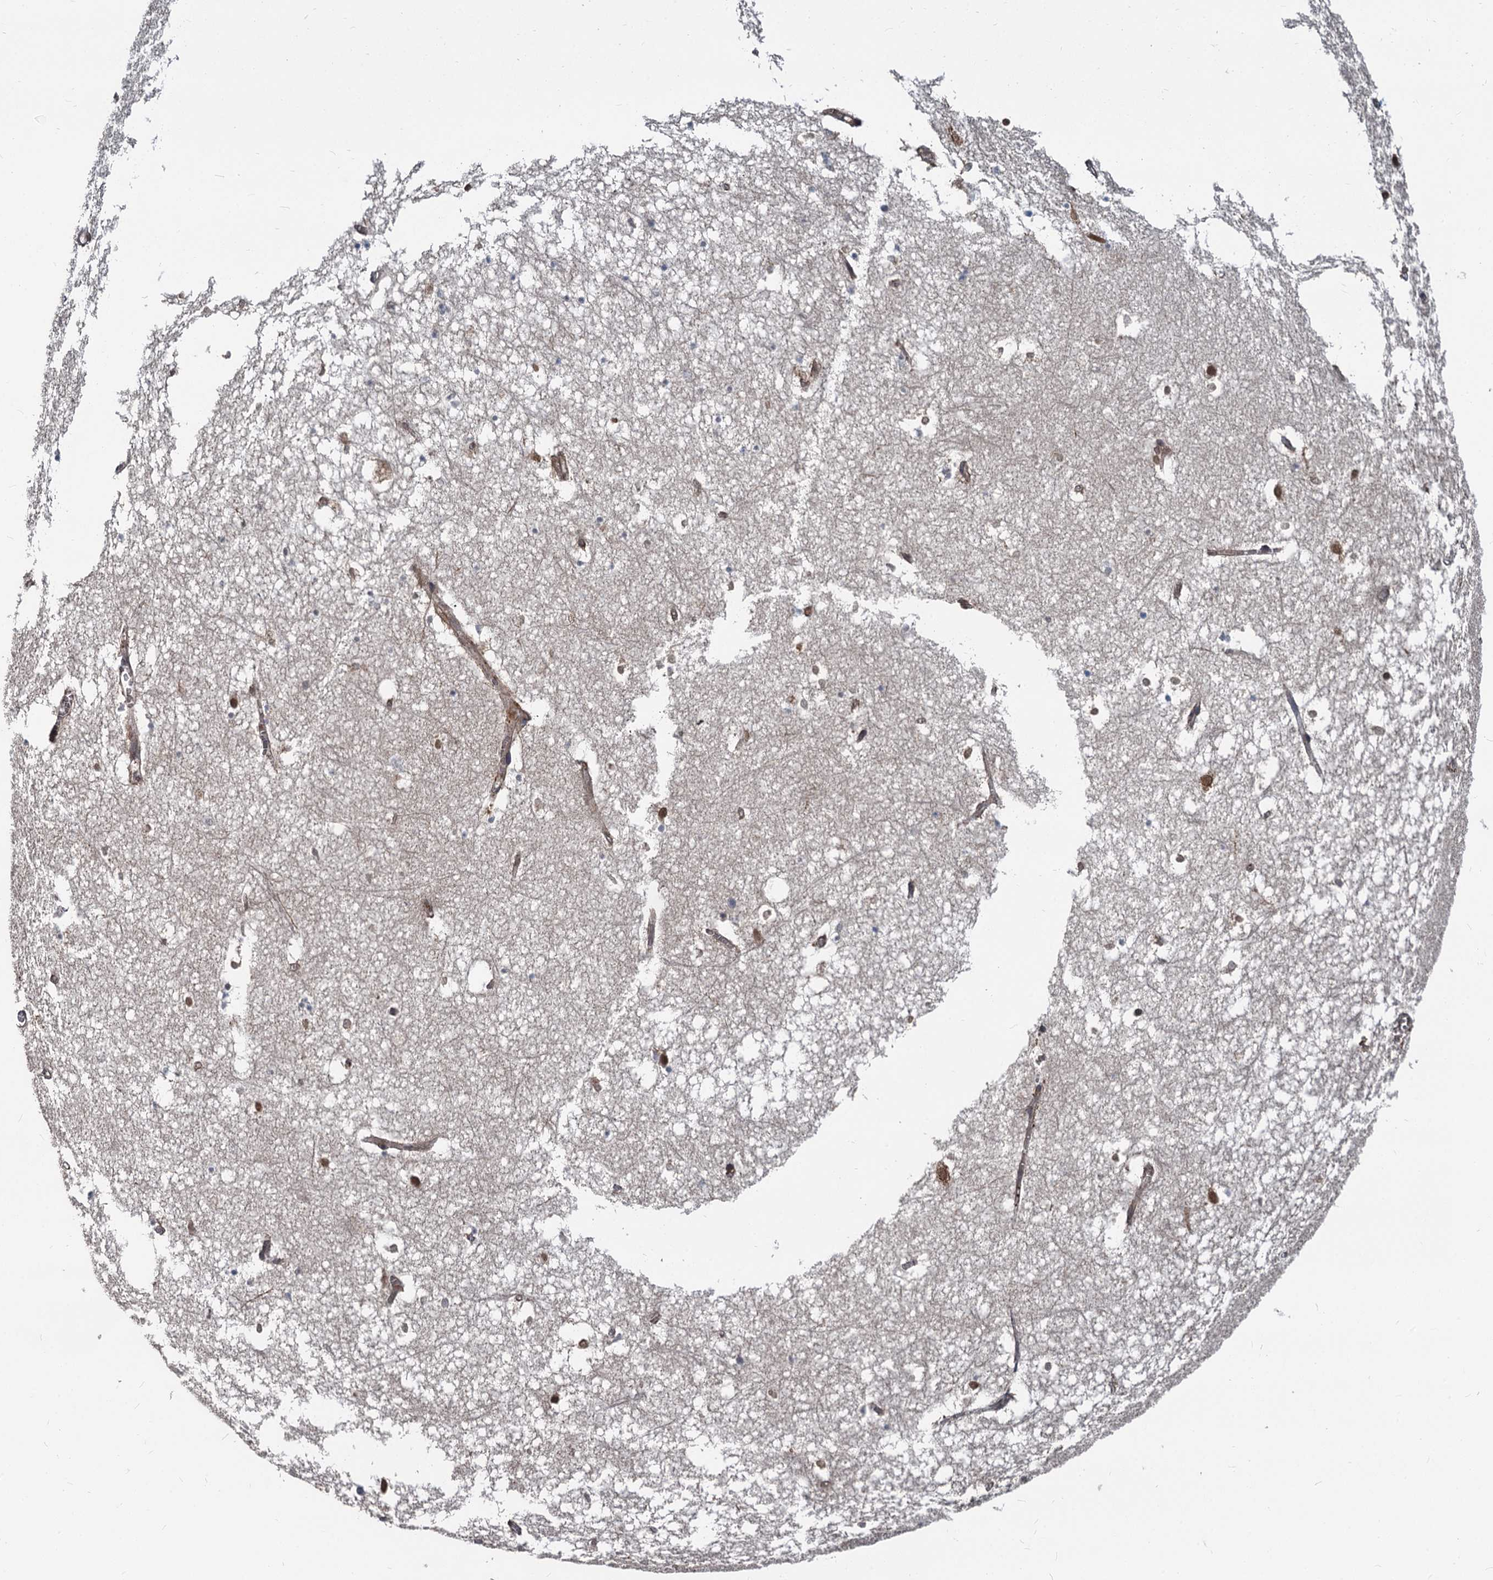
{"staining": {"intensity": "moderate", "quantity": "<25%", "location": "nuclear"}, "tissue": "hippocampus", "cell_type": "Glial cells", "image_type": "normal", "snomed": [{"axis": "morphology", "description": "Normal tissue, NOS"}, {"axis": "topography", "description": "Hippocampus"}], "caption": "Immunohistochemistry (IHC) photomicrograph of unremarkable hippocampus stained for a protein (brown), which demonstrates low levels of moderate nuclear positivity in approximately <25% of glial cells.", "gene": "STIM1", "patient": {"sex": "female", "age": 64}}